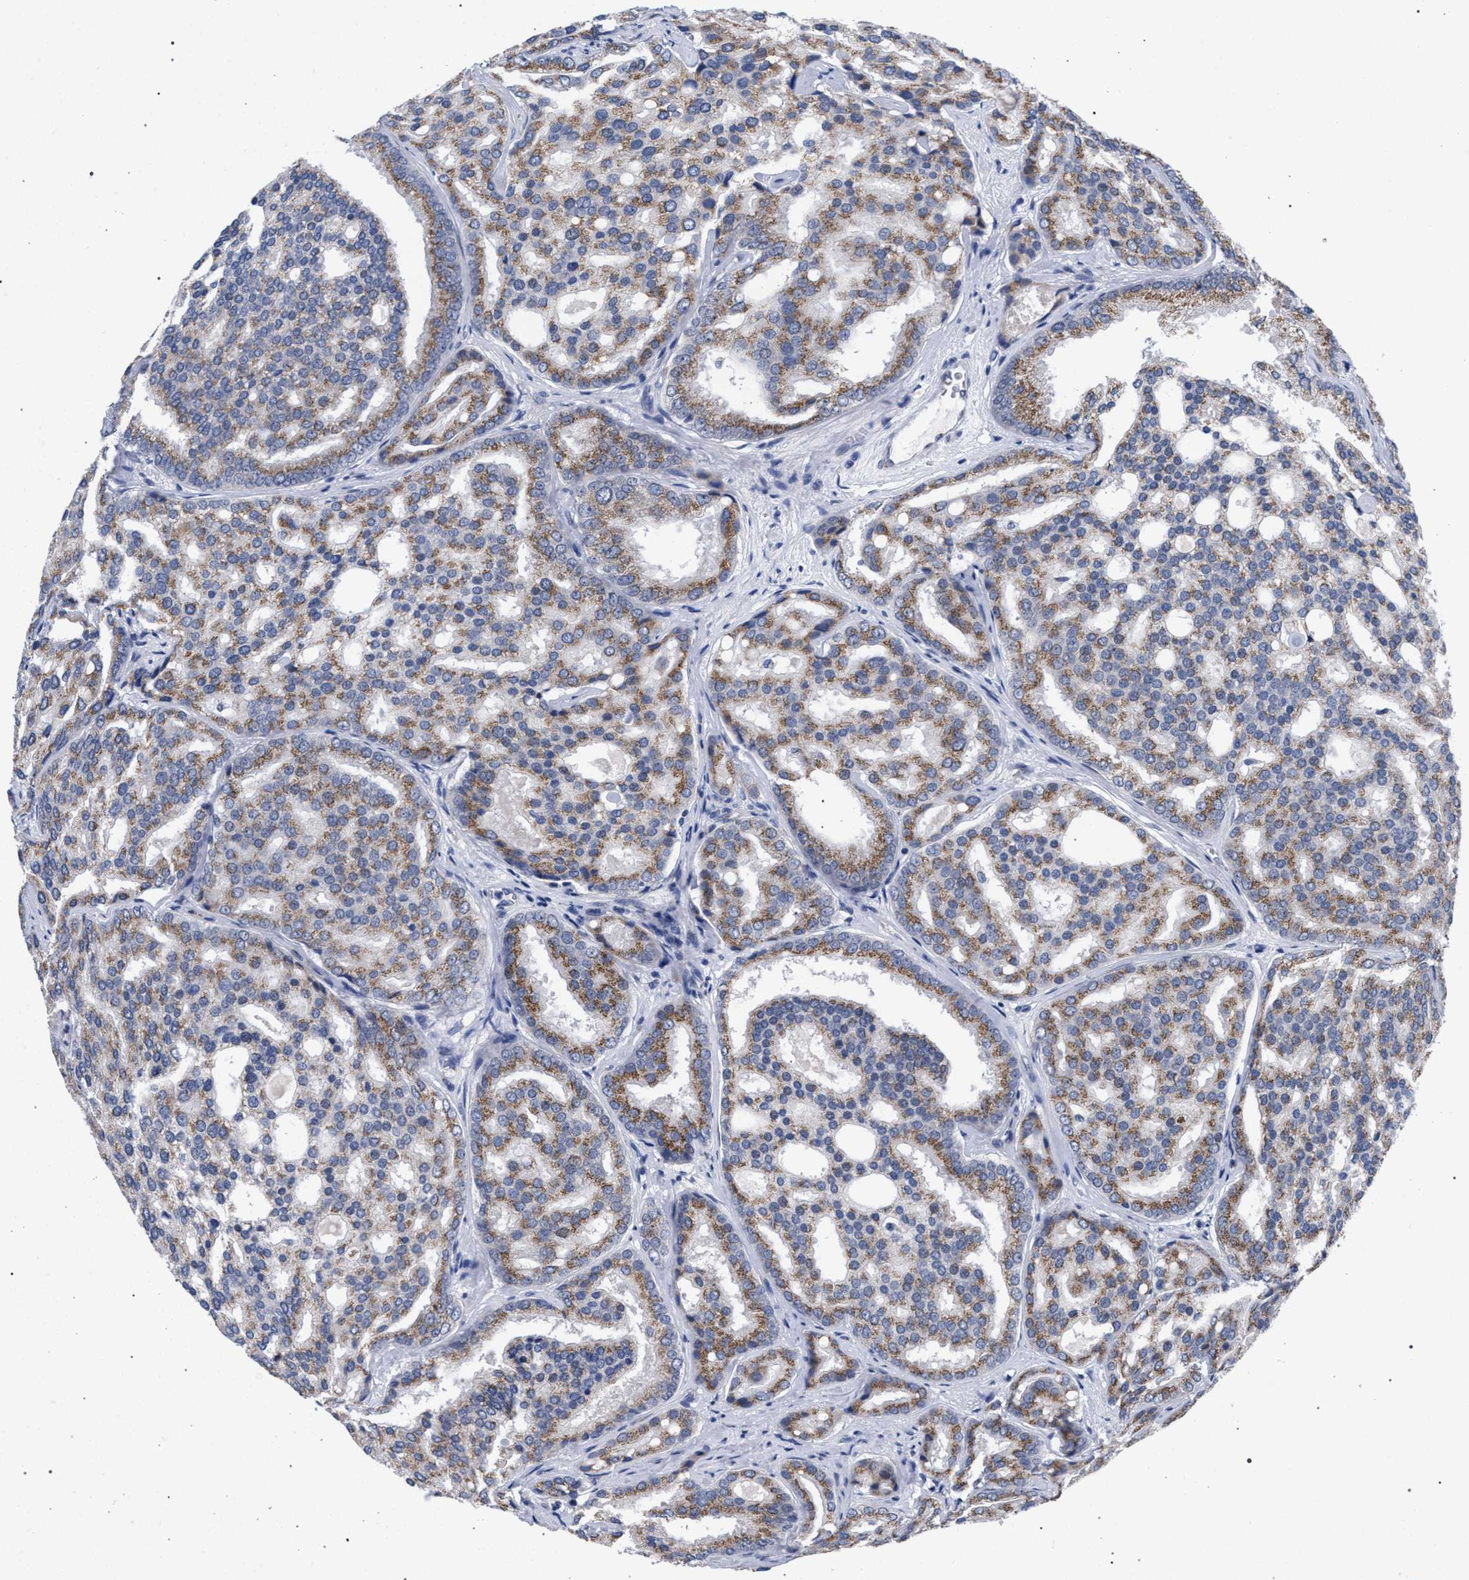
{"staining": {"intensity": "moderate", "quantity": ">75%", "location": "cytoplasmic/membranous"}, "tissue": "prostate cancer", "cell_type": "Tumor cells", "image_type": "cancer", "snomed": [{"axis": "morphology", "description": "Adenocarcinoma, High grade"}, {"axis": "topography", "description": "Prostate"}], "caption": "Protein staining exhibits moderate cytoplasmic/membranous expression in about >75% of tumor cells in prostate high-grade adenocarcinoma.", "gene": "GOLGA2", "patient": {"sex": "male", "age": 64}}